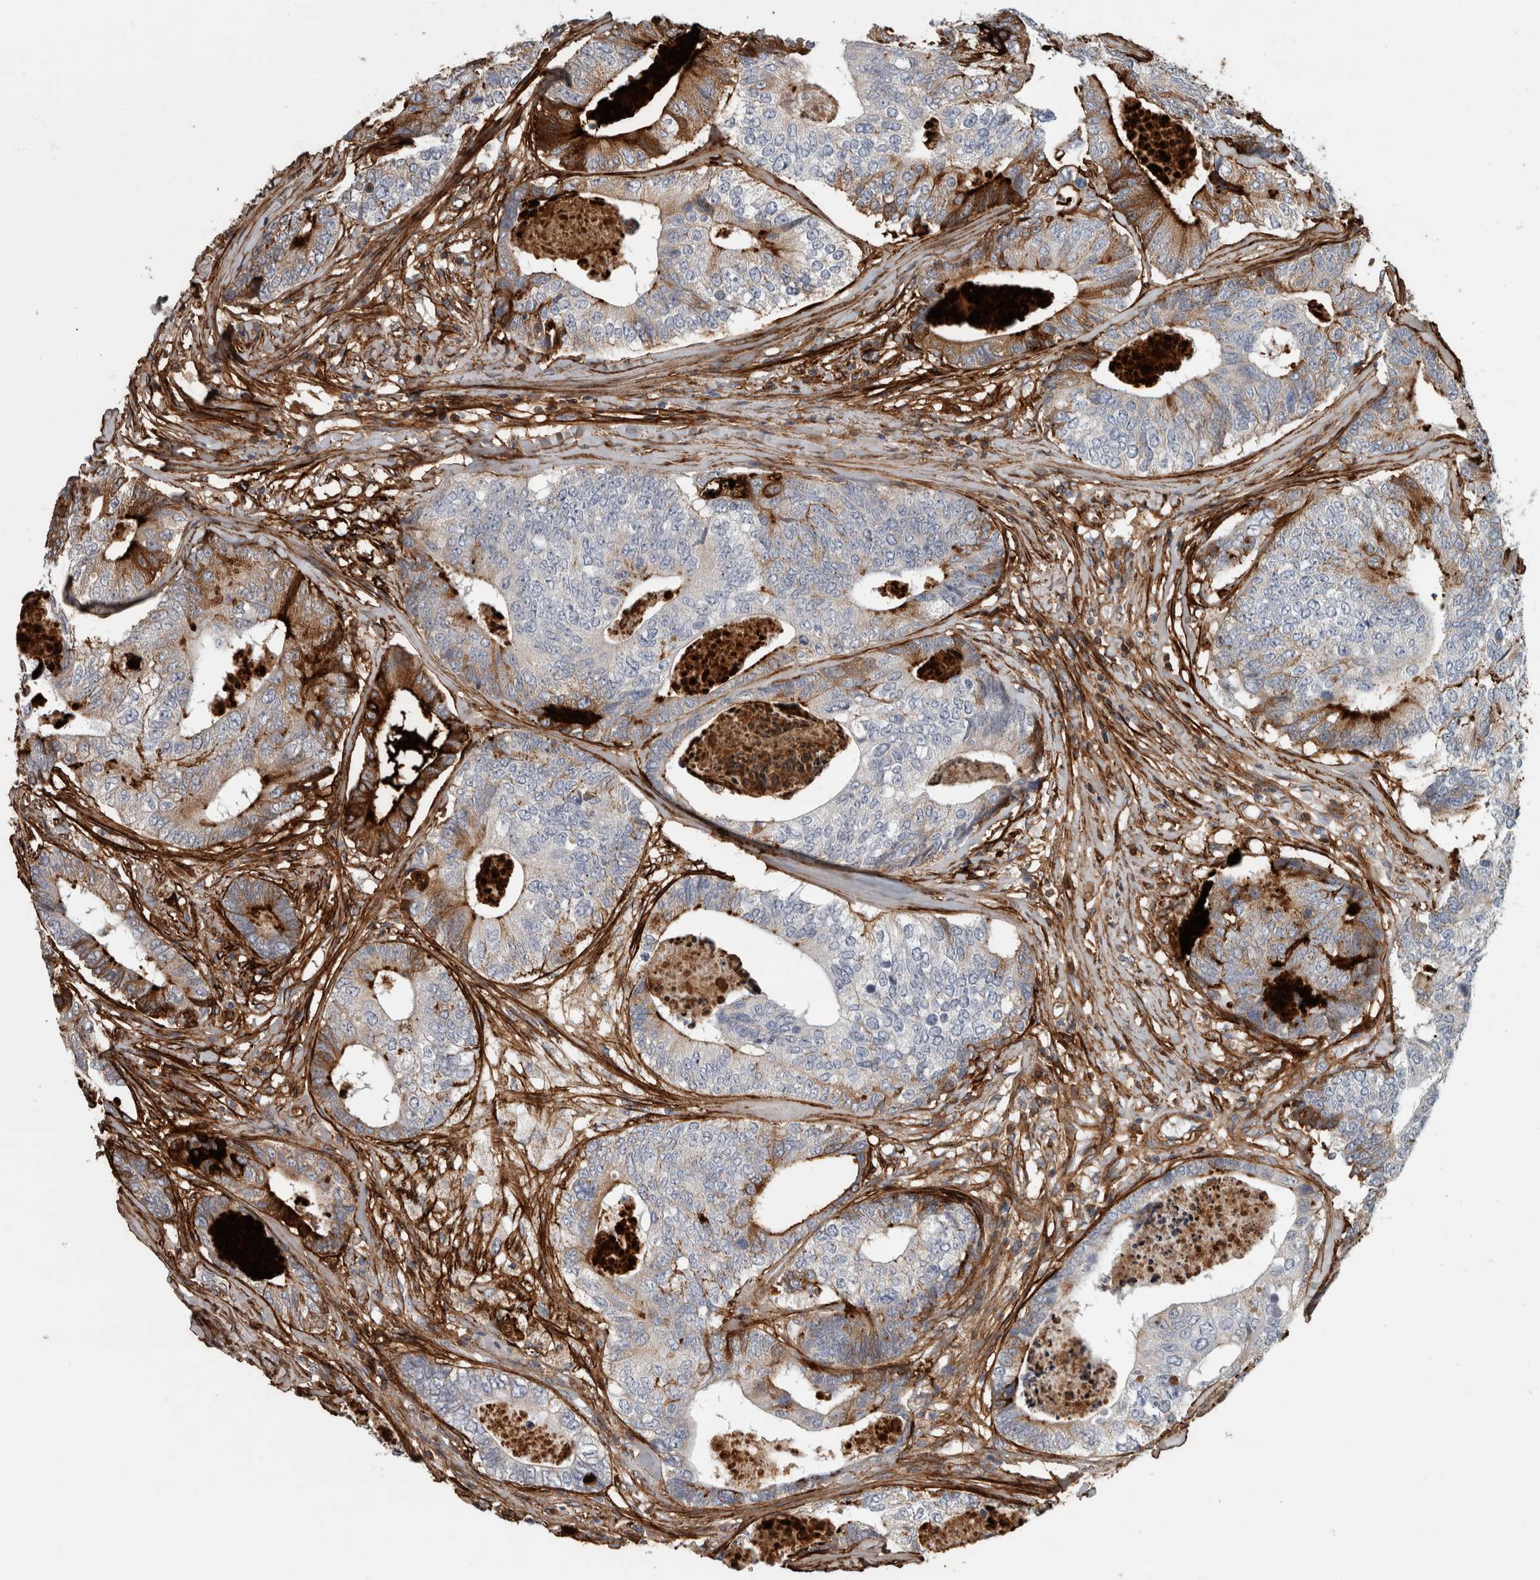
{"staining": {"intensity": "moderate", "quantity": "<25%", "location": "cytoplasmic/membranous"}, "tissue": "colorectal cancer", "cell_type": "Tumor cells", "image_type": "cancer", "snomed": [{"axis": "morphology", "description": "Adenocarcinoma, NOS"}, {"axis": "topography", "description": "Colon"}], "caption": "Moderate cytoplasmic/membranous protein positivity is present in about <25% of tumor cells in colorectal cancer (adenocarcinoma).", "gene": "FN1", "patient": {"sex": "female", "age": 67}}